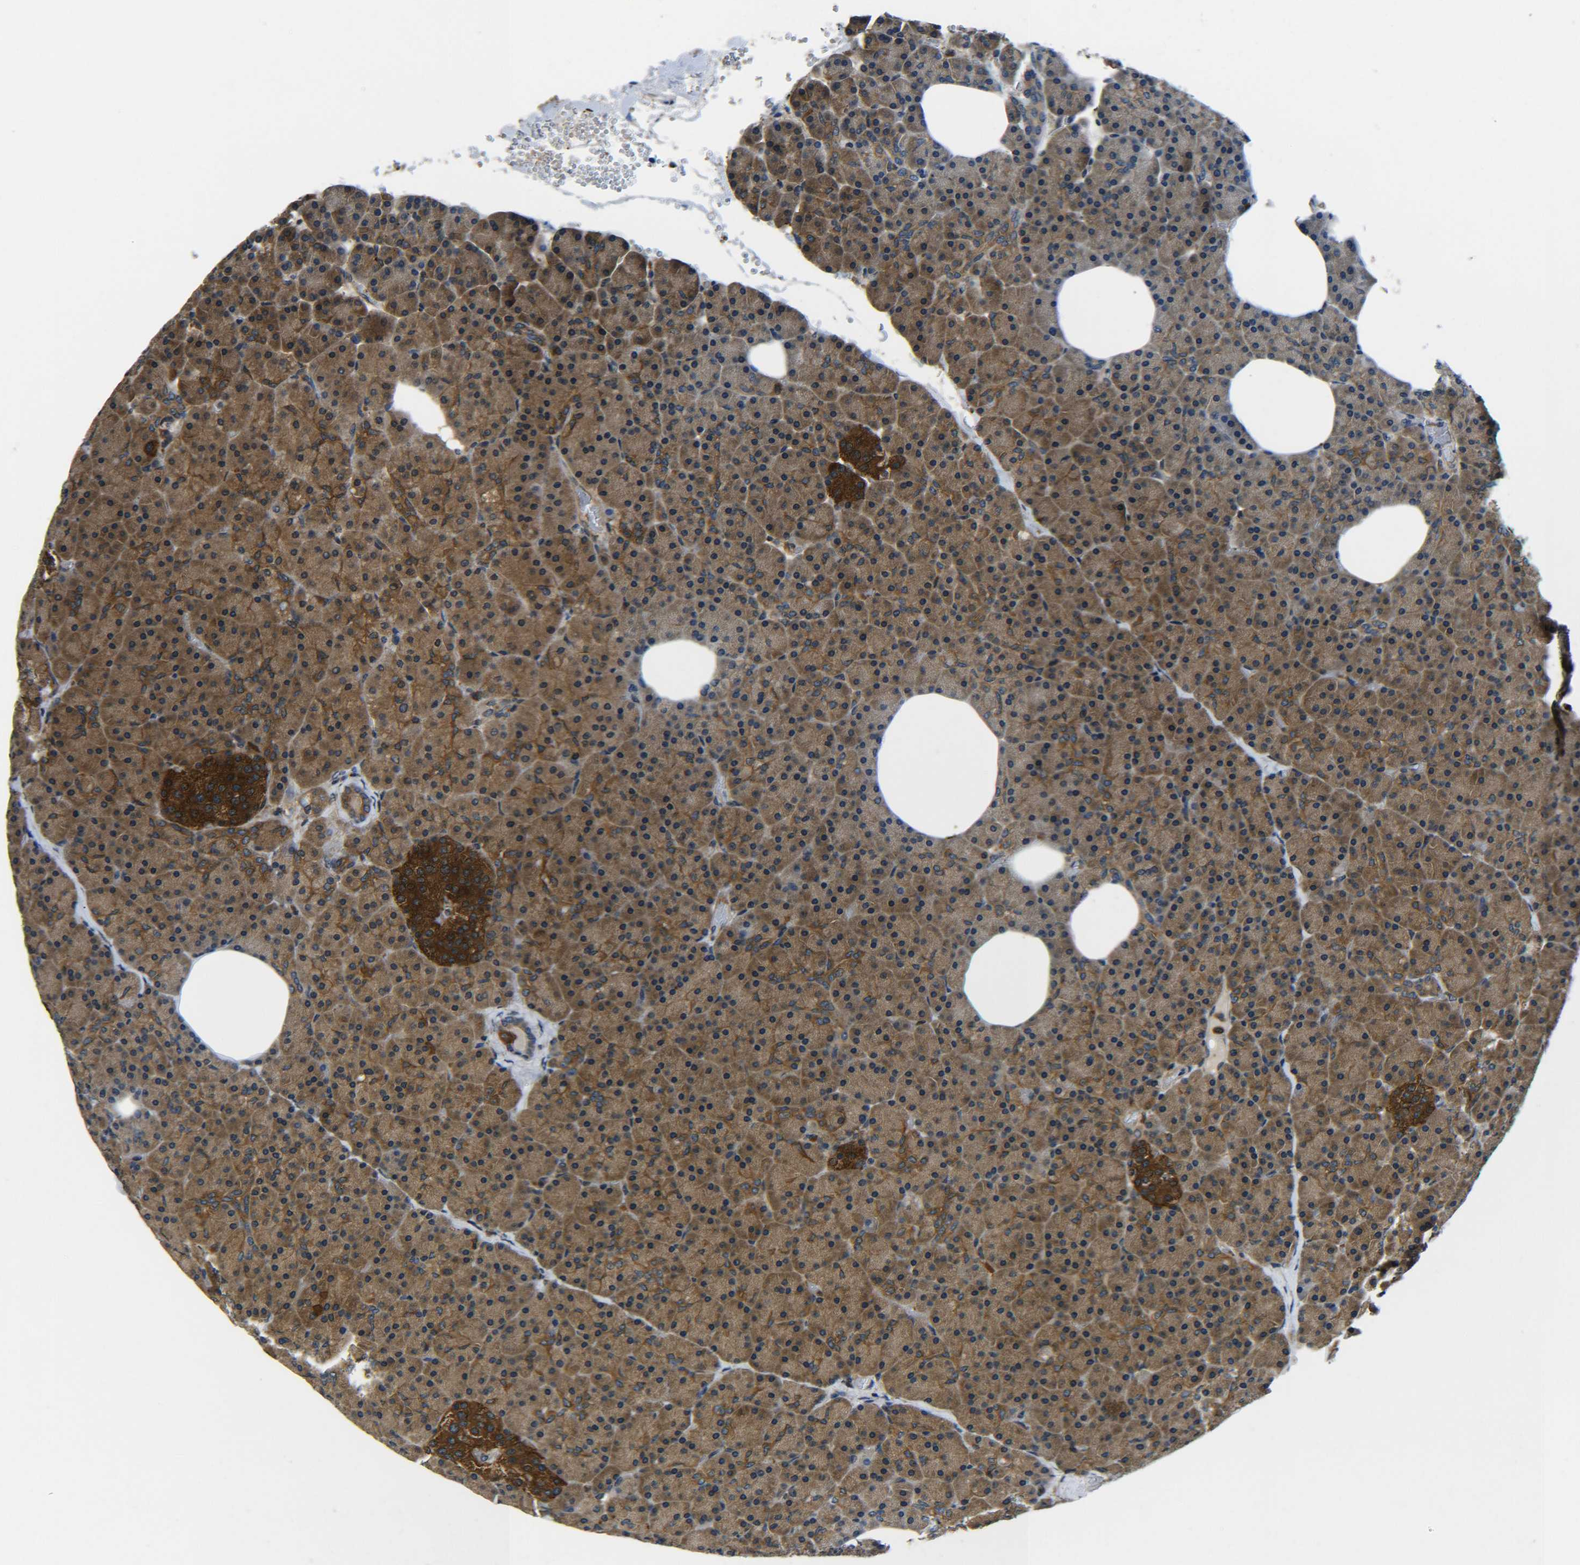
{"staining": {"intensity": "strong", "quantity": ">75%", "location": "cytoplasmic/membranous"}, "tissue": "pancreas", "cell_type": "Exocrine glandular cells", "image_type": "normal", "snomed": [{"axis": "morphology", "description": "Normal tissue, NOS"}, {"axis": "topography", "description": "Pancreas"}], "caption": "Approximately >75% of exocrine glandular cells in unremarkable pancreas display strong cytoplasmic/membranous protein positivity as visualized by brown immunohistochemical staining.", "gene": "PREB", "patient": {"sex": "female", "age": 35}}